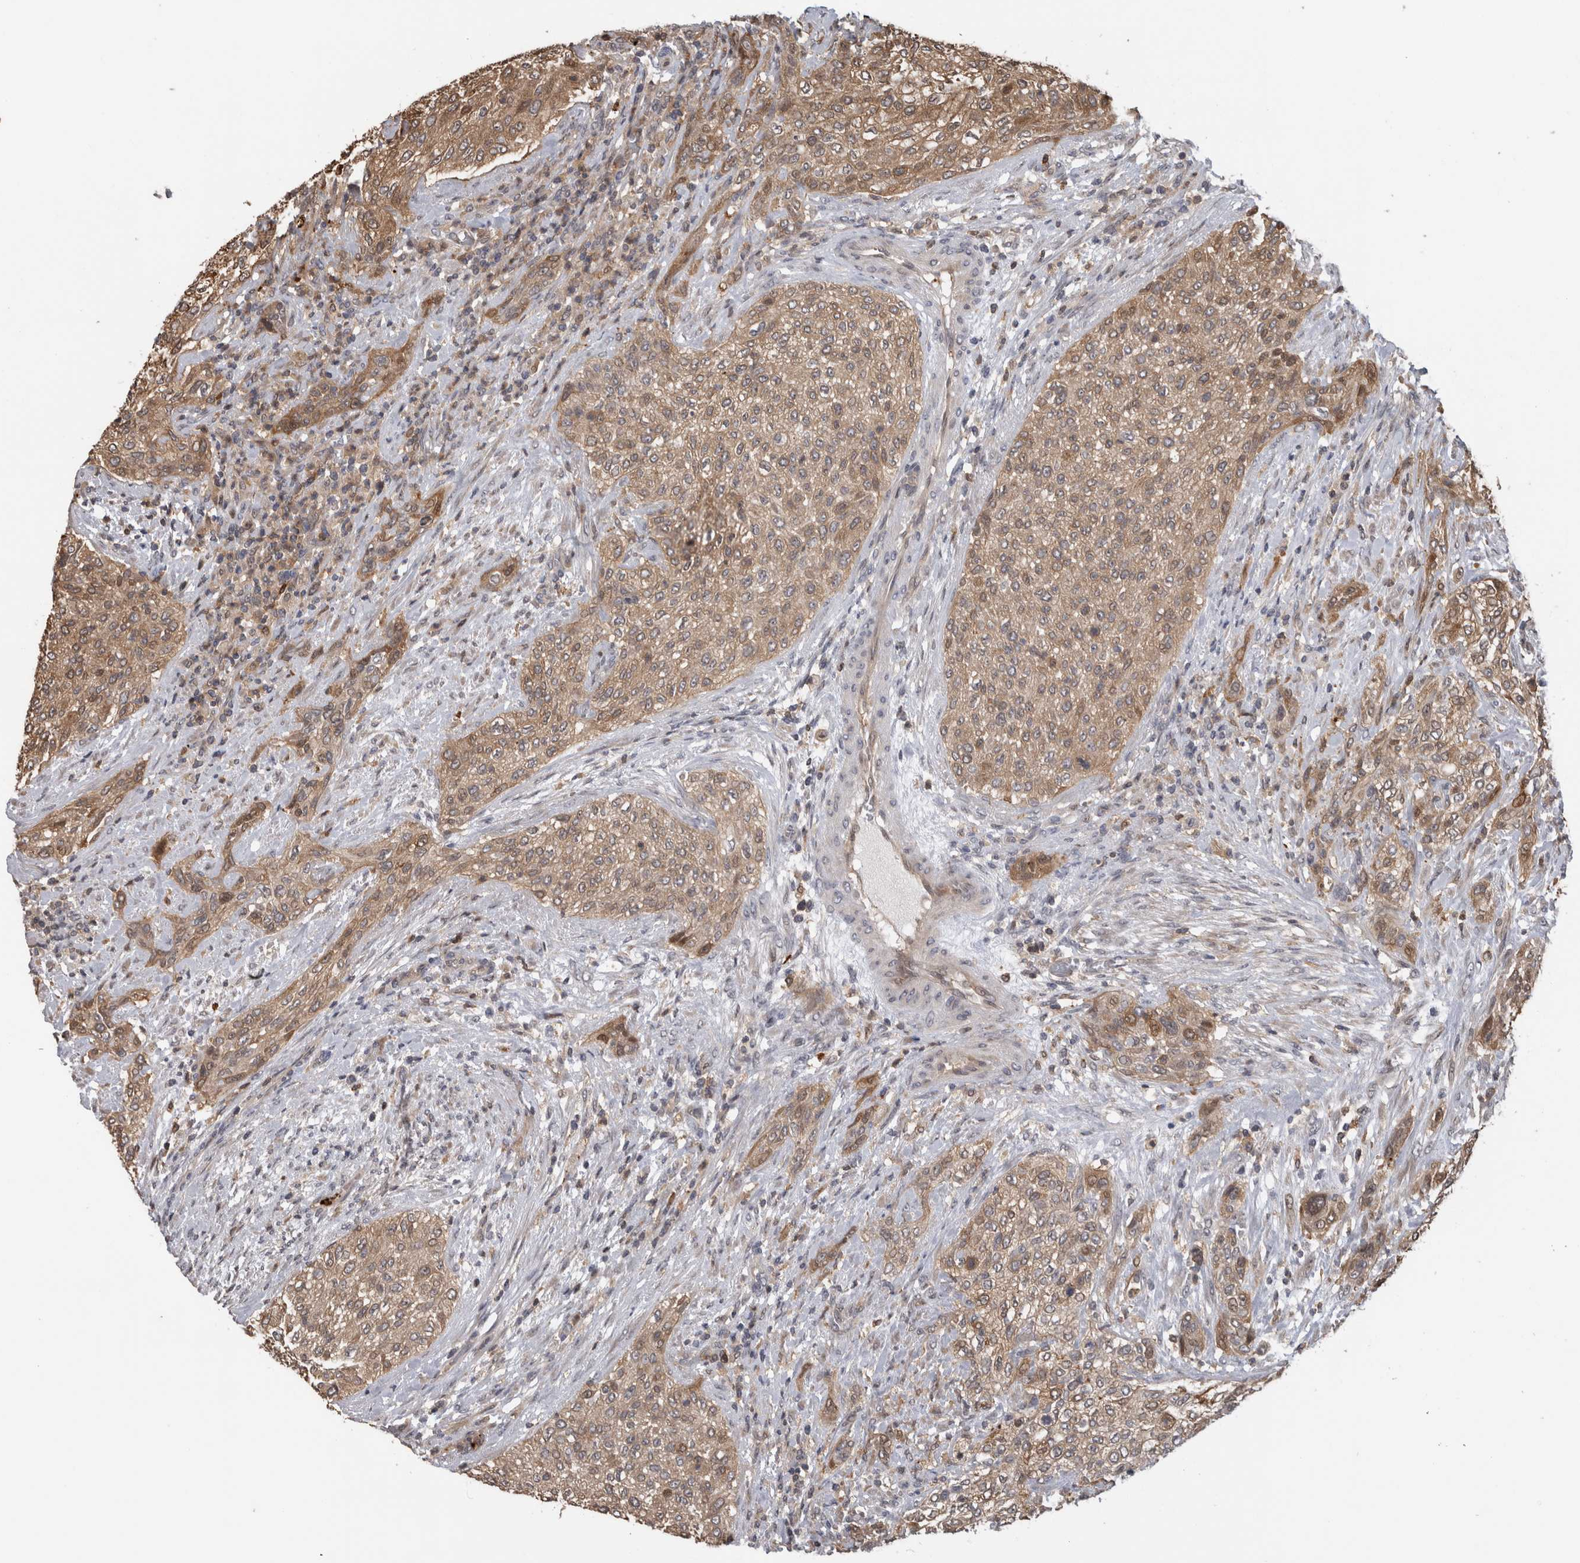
{"staining": {"intensity": "weak", "quantity": ">75%", "location": "cytoplasmic/membranous"}, "tissue": "urothelial cancer", "cell_type": "Tumor cells", "image_type": "cancer", "snomed": [{"axis": "morphology", "description": "Urothelial carcinoma, Low grade"}, {"axis": "morphology", "description": "Urothelial carcinoma, High grade"}, {"axis": "topography", "description": "Urinary bladder"}], "caption": "High-power microscopy captured an immunohistochemistry (IHC) histopathology image of high-grade urothelial carcinoma, revealing weak cytoplasmic/membranous expression in approximately >75% of tumor cells.", "gene": "USH1G", "patient": {"sex": "male", "age": 35}}